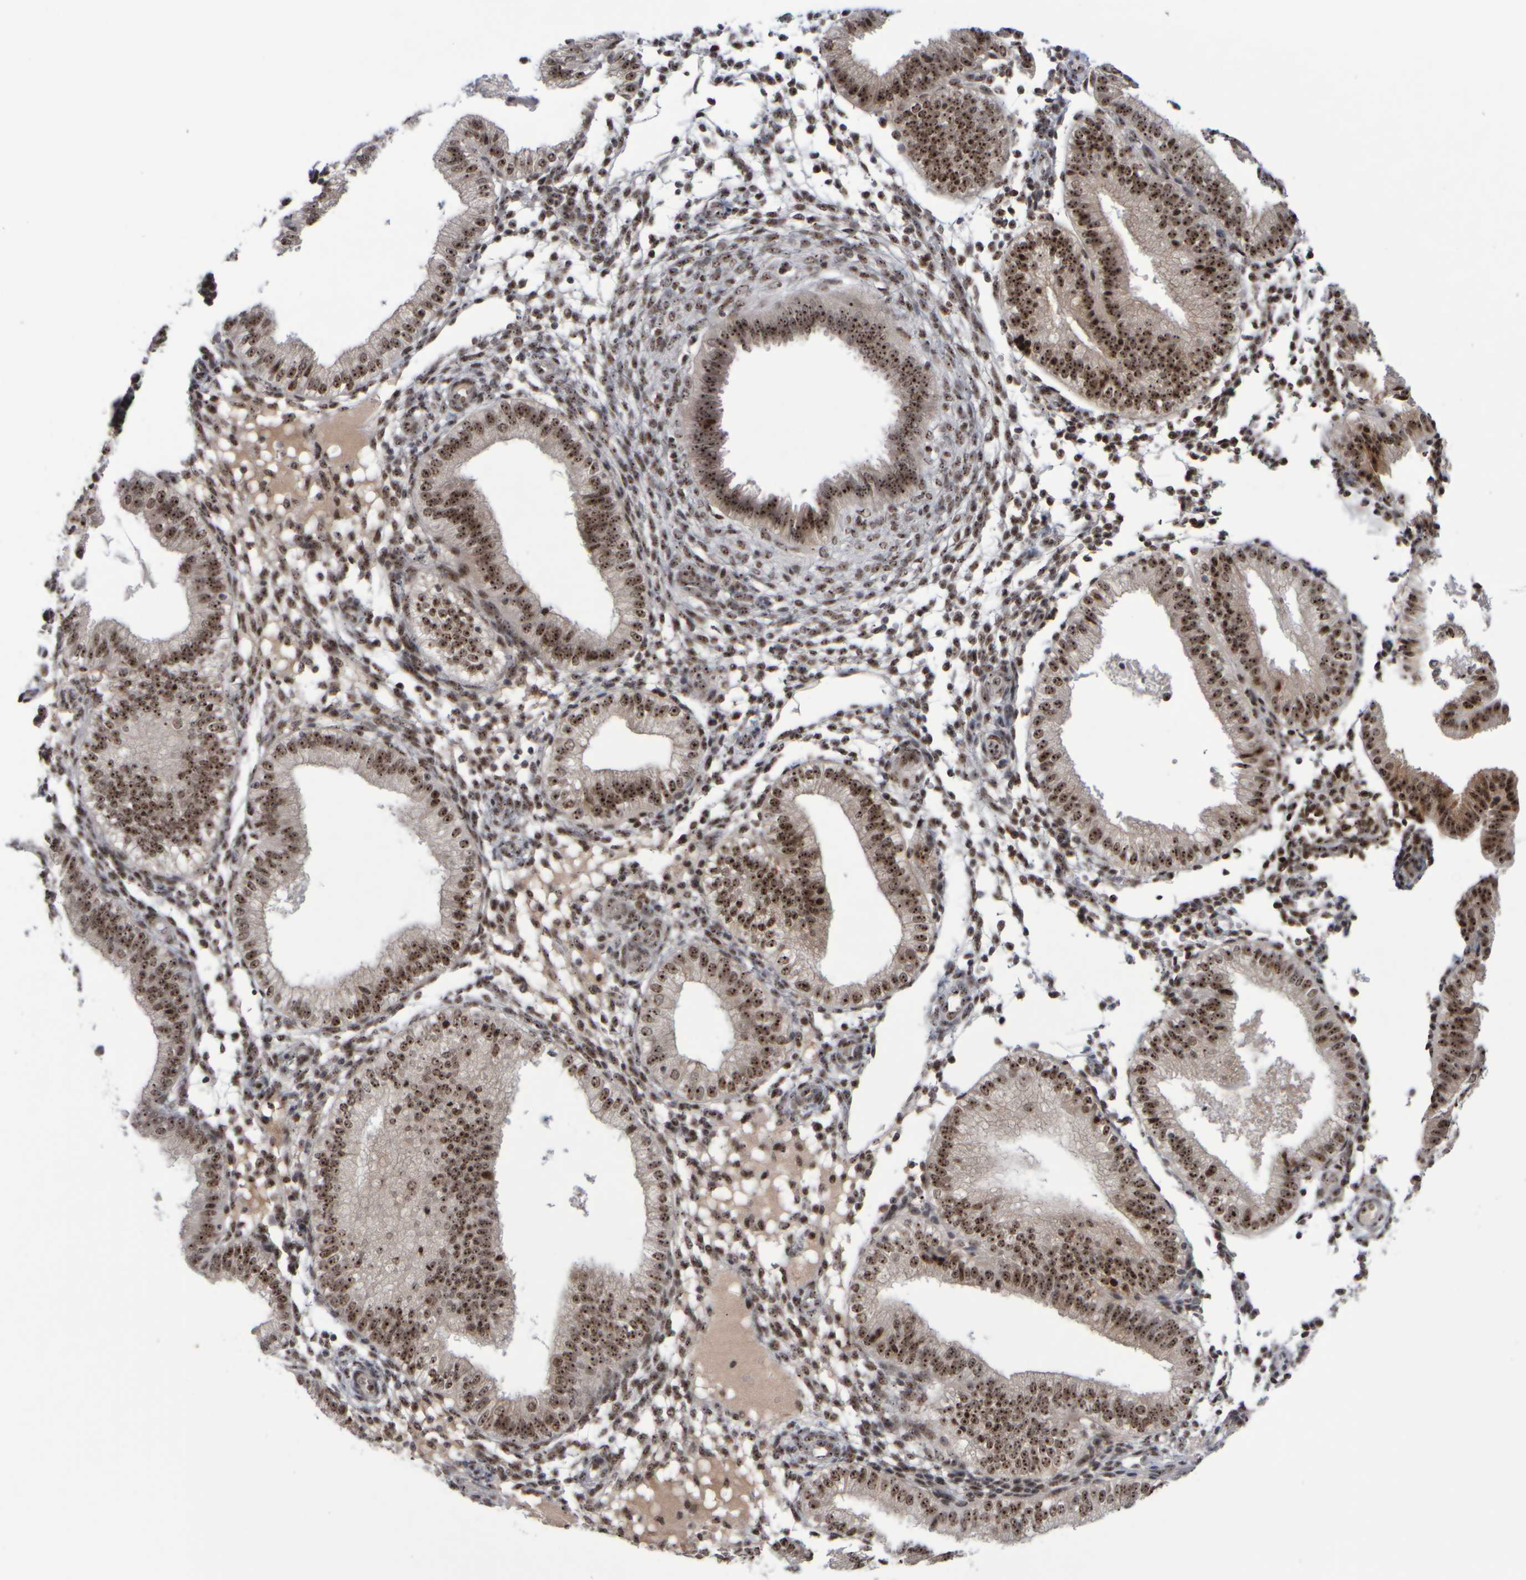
{"staining": {"intensity": "moderate", "quantity": ">75%", "location": "nuclear"}, "tissue": "endometrium", "cell_type": "Cells in endometrial stroma", "image_type": "normal", "snomed": [{"axis": "morphology", "description": "Normal tissue, NOS"}, {"axis": "topography", "description": "Endometrium"}], "caption": "Immunohistochemical staining of benign endometrium exhibits medium levels of moderate nuclear staining in about >75% of cells in endometrial stroma. The protein is stained brown, and the nuclei are stained in blue (DAB (3,3'-diaminobenzidine) IHC with brightfield microscopy, high magnification).", "gene": "SURF6", "patient": {"sex": "female", "age": 39}}